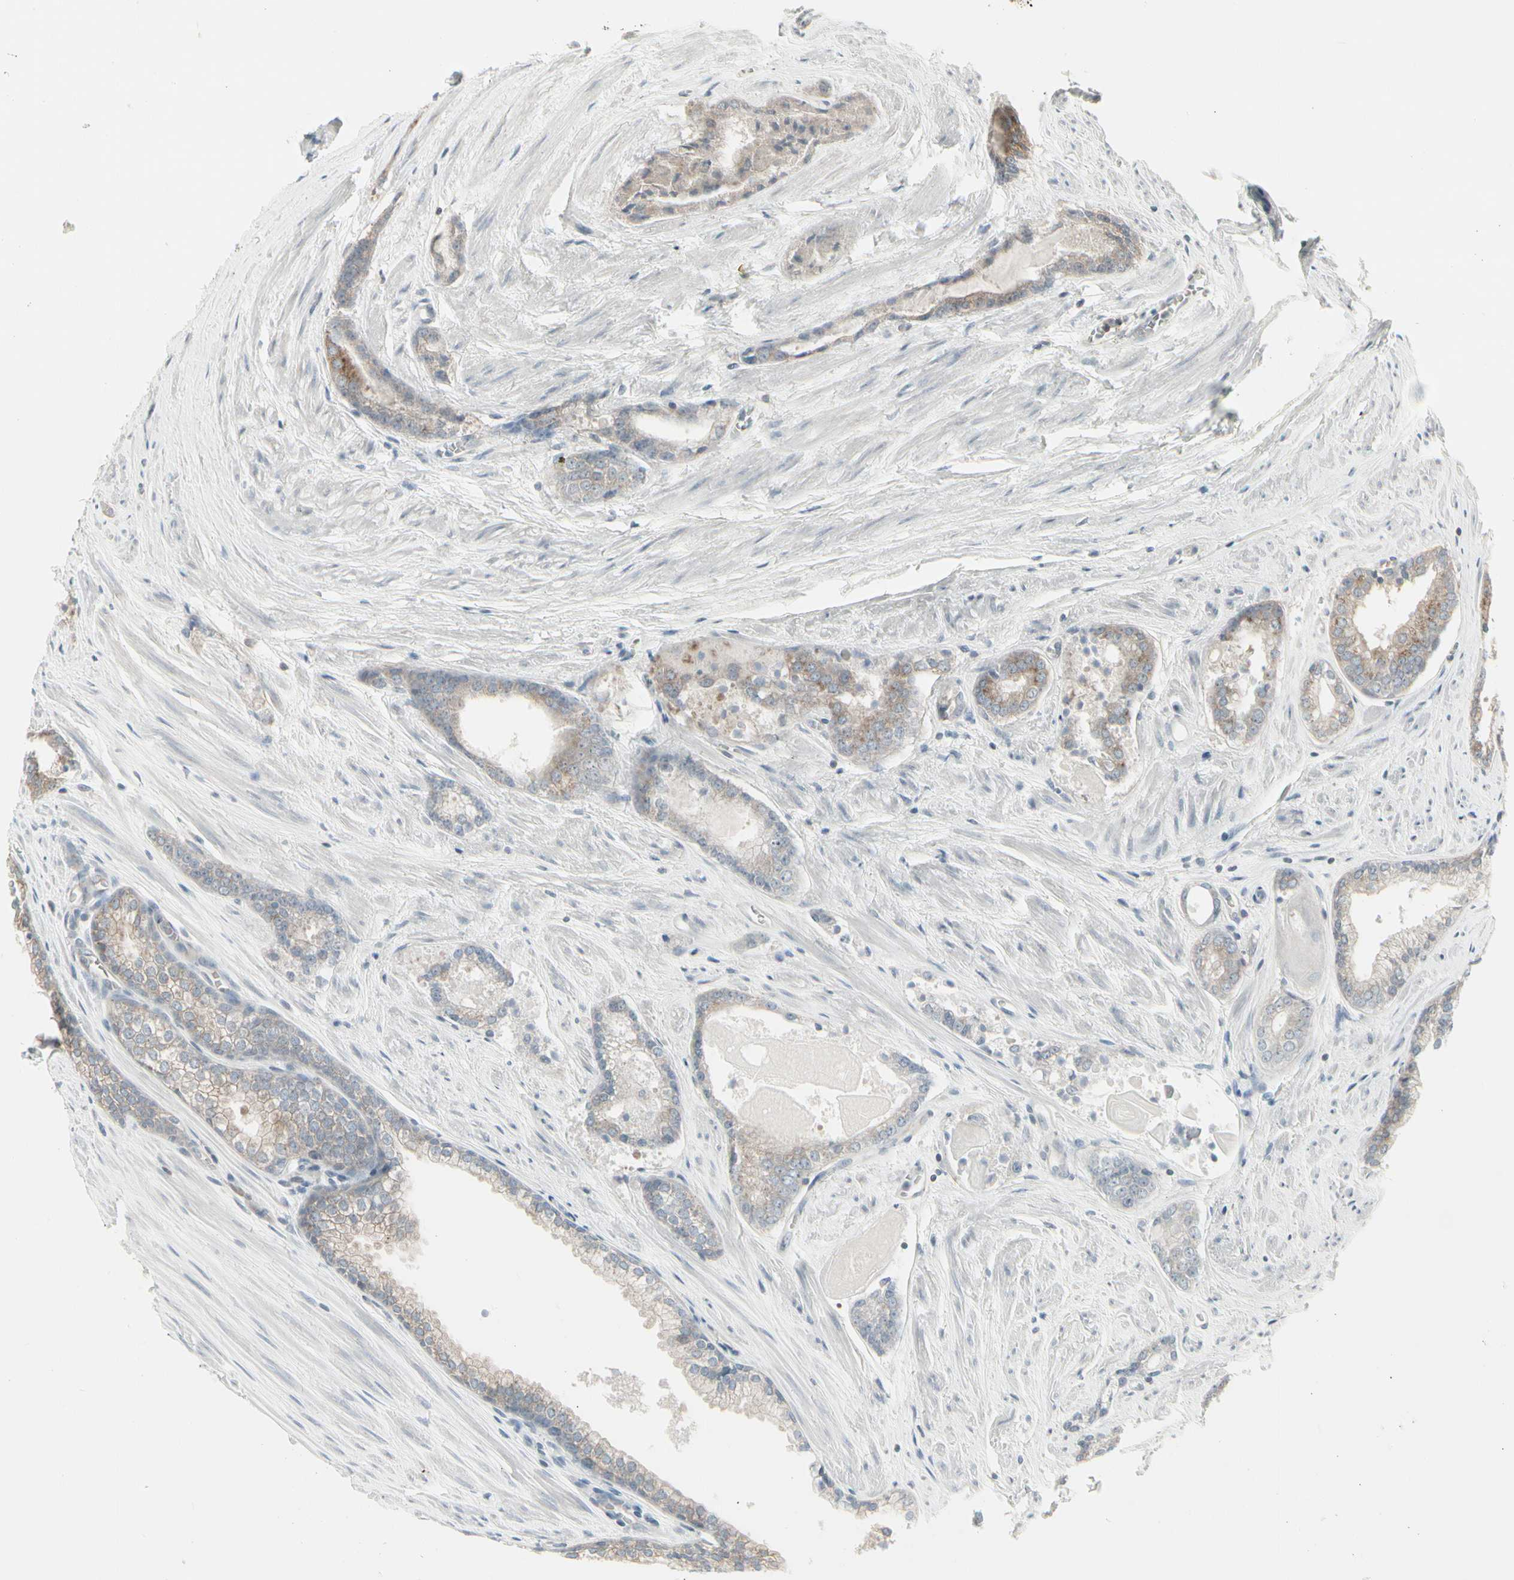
{"staining": {"intensity": "weak", "quantity": ">75%", "location": "cytoplasmic/membranous"}, "tissue": "prostate cancer", "cell_type": "Tumor cells", "image_type": "cancer", "snomed": [{"axis": "morphology", "description": "Adenocarcinoma, Low grade"}, {"axis": "topography", "description": "Prostate"}], "caption": "This image reveals immunohistochemistry (IHC) staining of low-grade adenocarcinoma (prostate), with low weak cytoplasmic/membranous staining in about >75% of tumor cells.", "gene": "EPS15", "patient": {"sex": "male", "age": 60}}